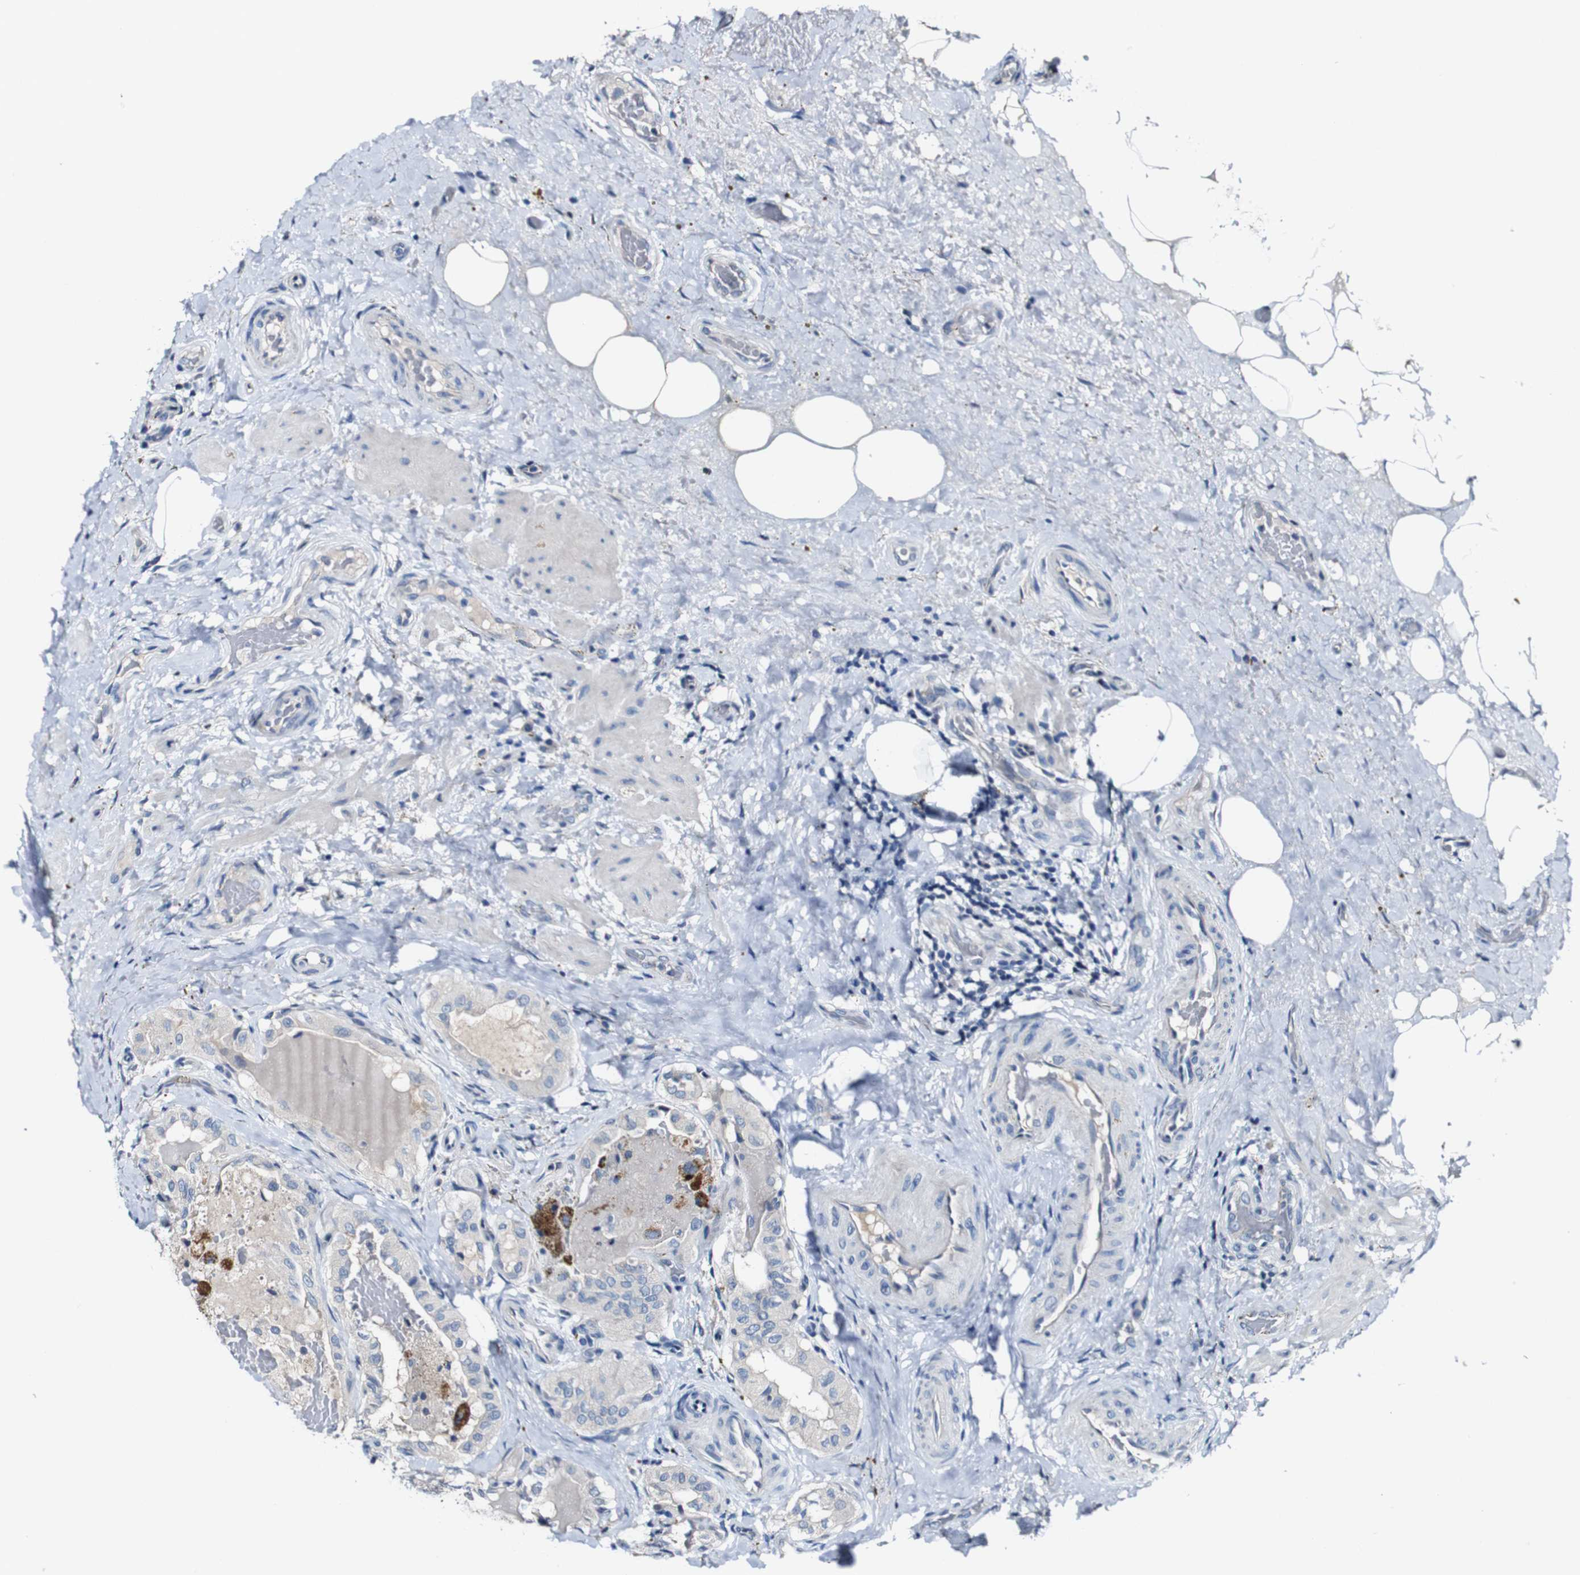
{"staining": {"intensity": "negative", "quantity": "none", "location": "none"}, "tissue": "thyroid cancer", "cell_type": "Tumor cells", "image_type": "cancer", "snomed": [{"axis": "morphology", "description": "Papillary adenocarcinoma, NOS"}, {"axis": "topography", "description": "Thyroid gland"}], "caption": "Immunohistochemistry micrograph of neoplastic tissue: human papillary adenocarcinoma (thyroid) stained with DAB (3,3'-diaminobenzidine) demonstrates no significant protein positivity in tumor cells.", "gene": "GRAMD1A", "patient": {"sex": "male", "age": 77}}